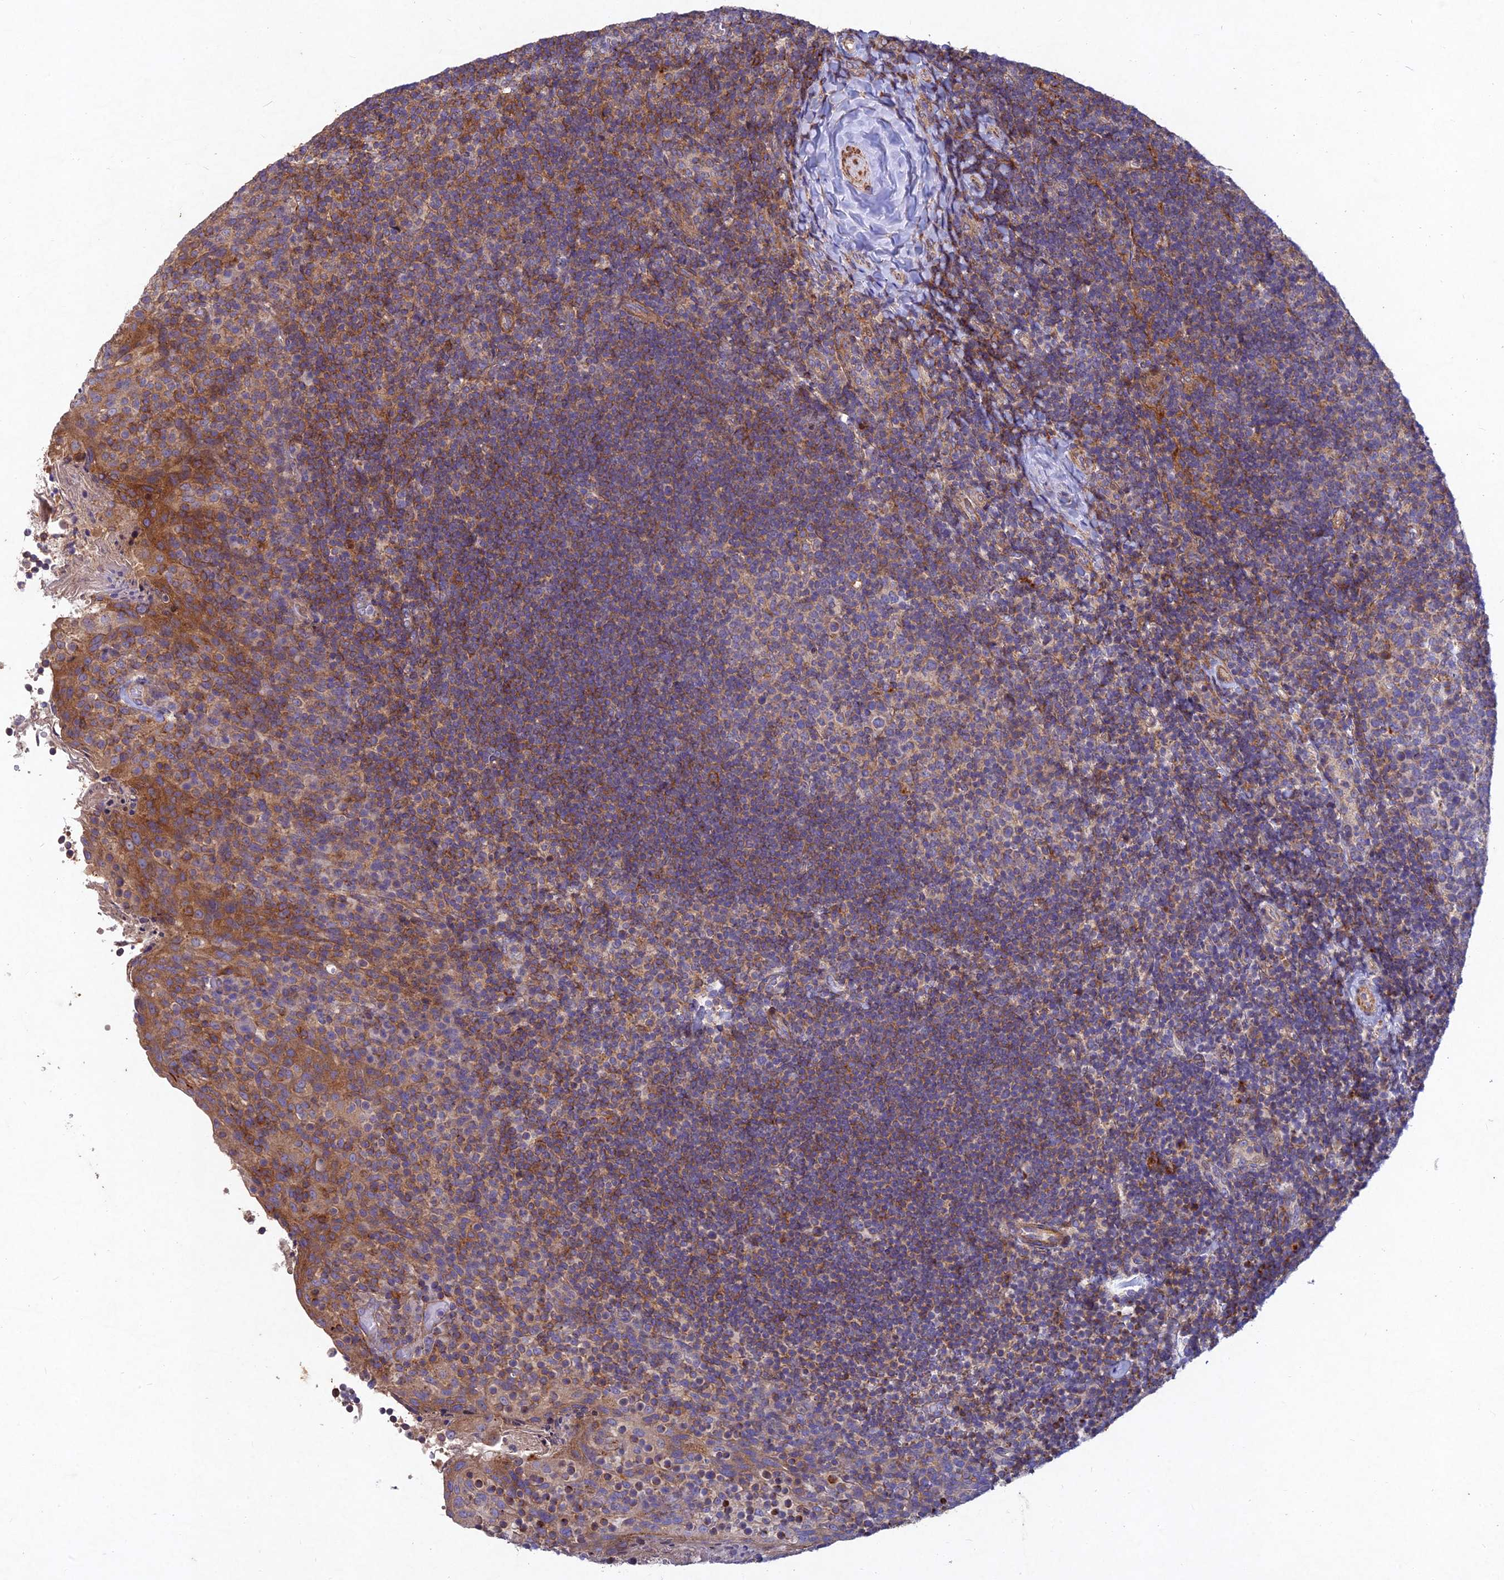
{"staining": {"intensity": "moderate", "quantity": "<25%", "location": "cytoplasmic/membranous"}, "tissue": "tonsil", "cell_type": "Germinal center cells", "image_type": "normal", "snomed": [{"axis": "morphology", "description": "Normal tissue, NOS"}, {"axis": "topography", "description": "Tonsil"}], "caption": "Immunohistochemistry of normal tonsil exhibits low levels of moderate cytoplasmic/membranous expression in approximately <25% of germinal center cells. (DAB (3,3'-diaminobenzidine) = brown stain, brightfield microscopy at high magnification).", "gene": "RELCH", "patient": {"sex": "female", "age": 10}}